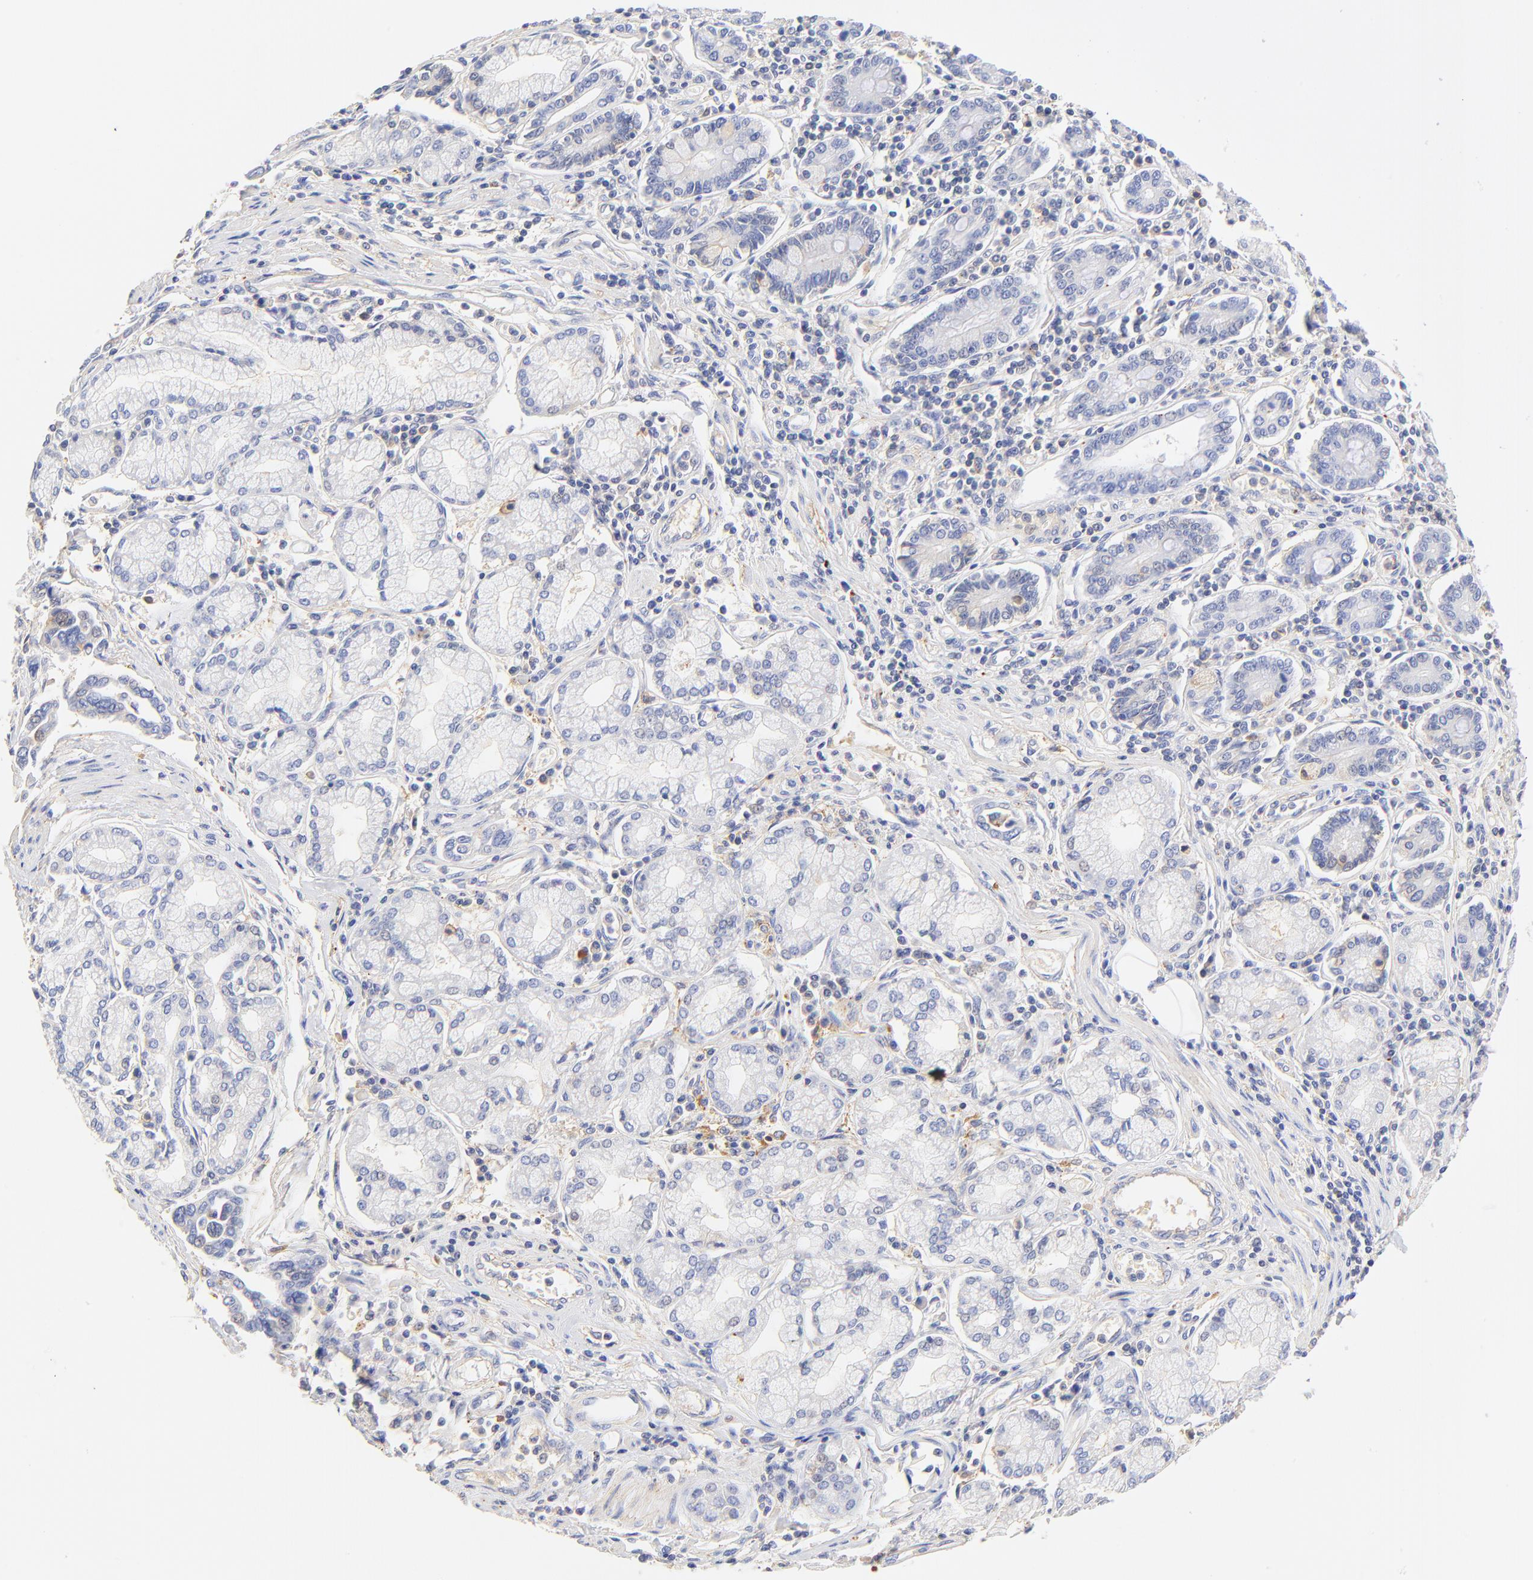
{"staining": {"intensity": "negative", "quantity": "none", "location": "none"}, "tissue": "pancreatic cancer", "cell_type": "Tumor cells", "image_type": "cancer", "snomed": [{"axis": "morphology", "description": "Adenocarcinoma, NOS"}, {"axis": "topography", "description": "Pancreas"}], "caption": "Image shows no protein staining in tumor cells of pancreatic adenocarcinoma tissue.", "gene": "MDGA2", "patient": {"sex": "female", "age": 57}}